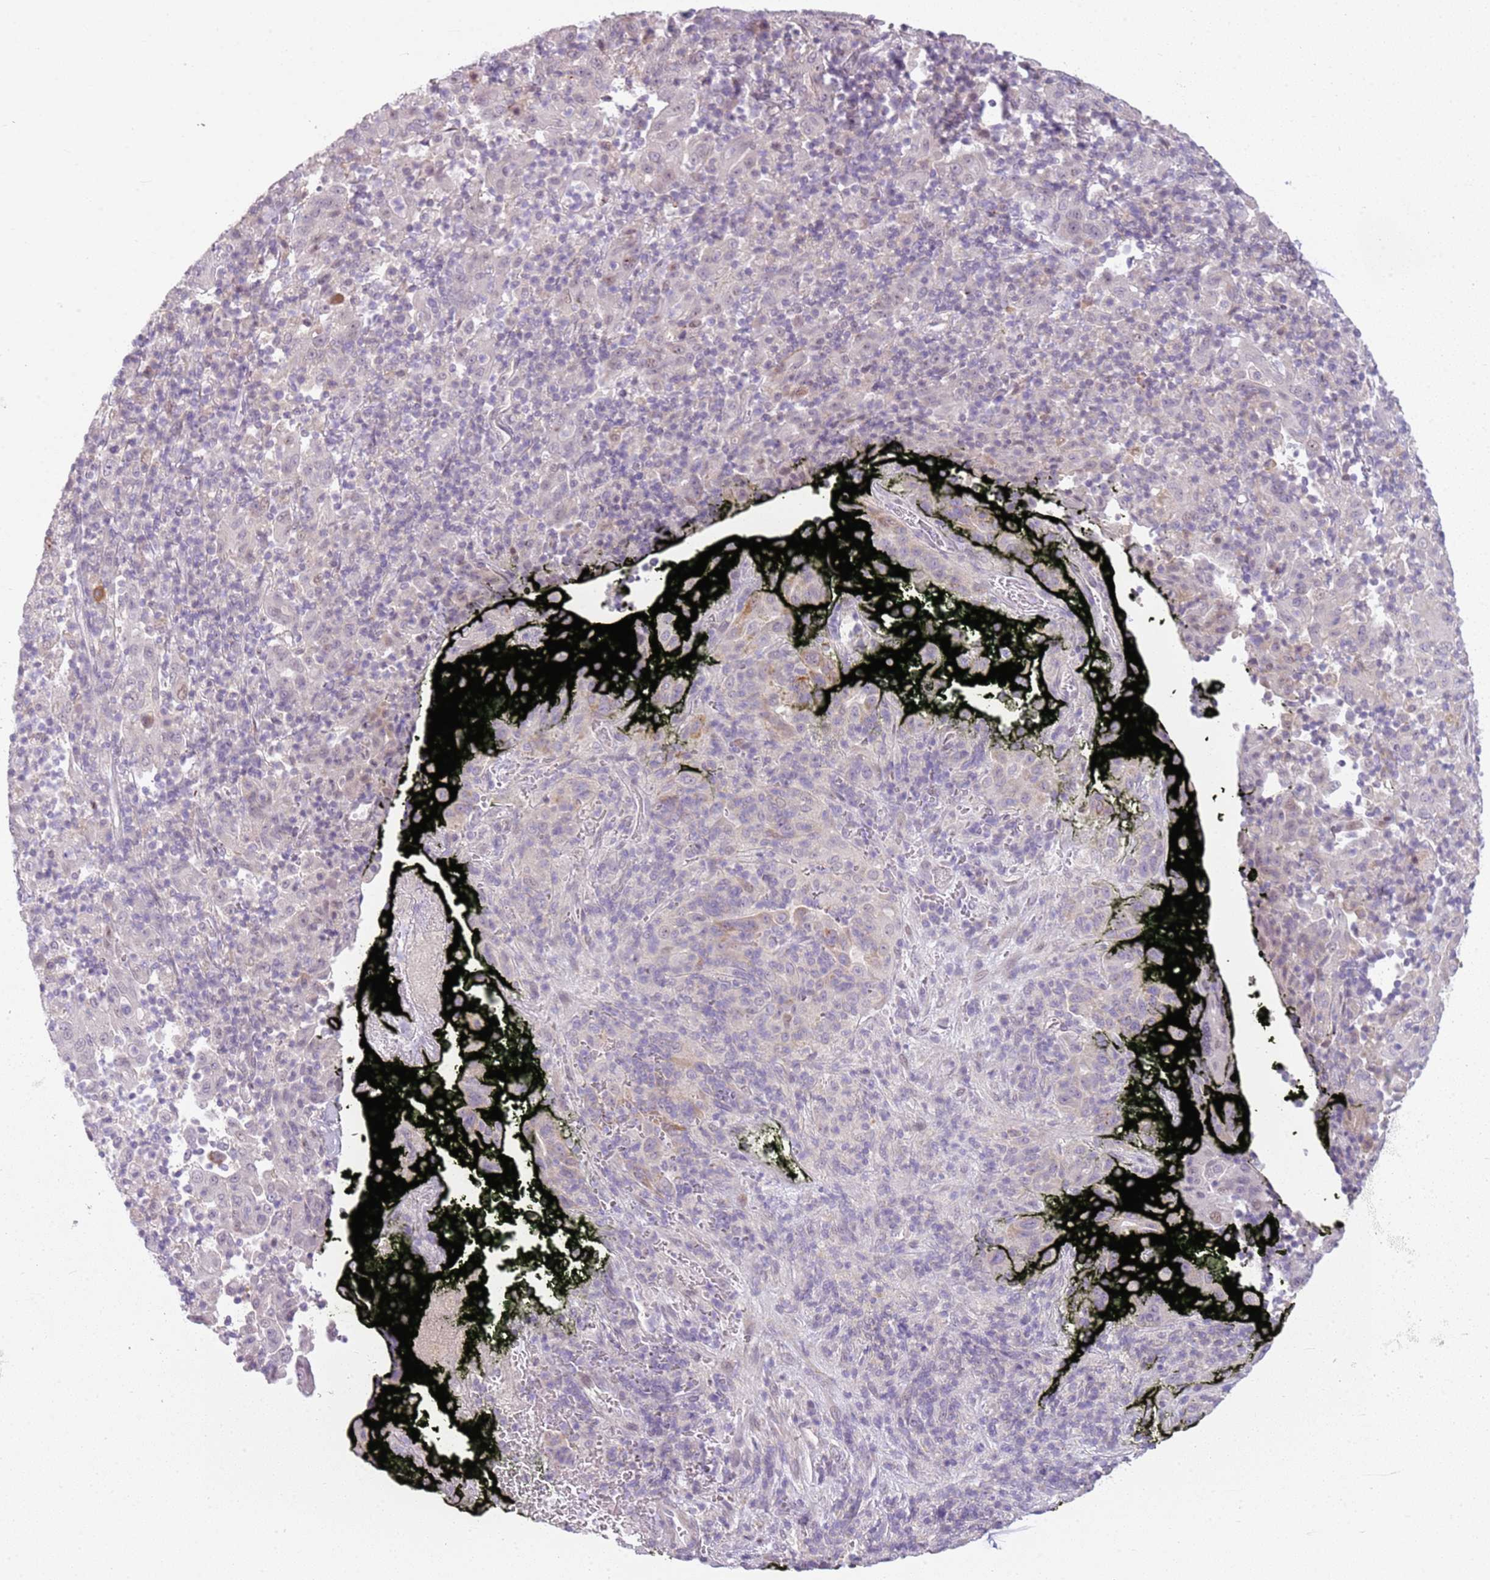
{"staining": {"intensity": "negative", "quantity": "none", "location": "none"}, "tissue": "pancreatic cancer", "cell_type": "Tumor cells", "image_type": "cancer", "snomed": [{"axis": "morphology", "description": "Adenocarcinoma, NOS"}, {"axis": "topography", "description": "Pancreas"}], "caption": "IHC of pancreatic cancer displays no staining in tumor cells. (Immunohistochemistry (ihc), brightfield microscopy, high magnification).", "gene": "DEFB116", "patient": {"sex": "male", "age": 63}}